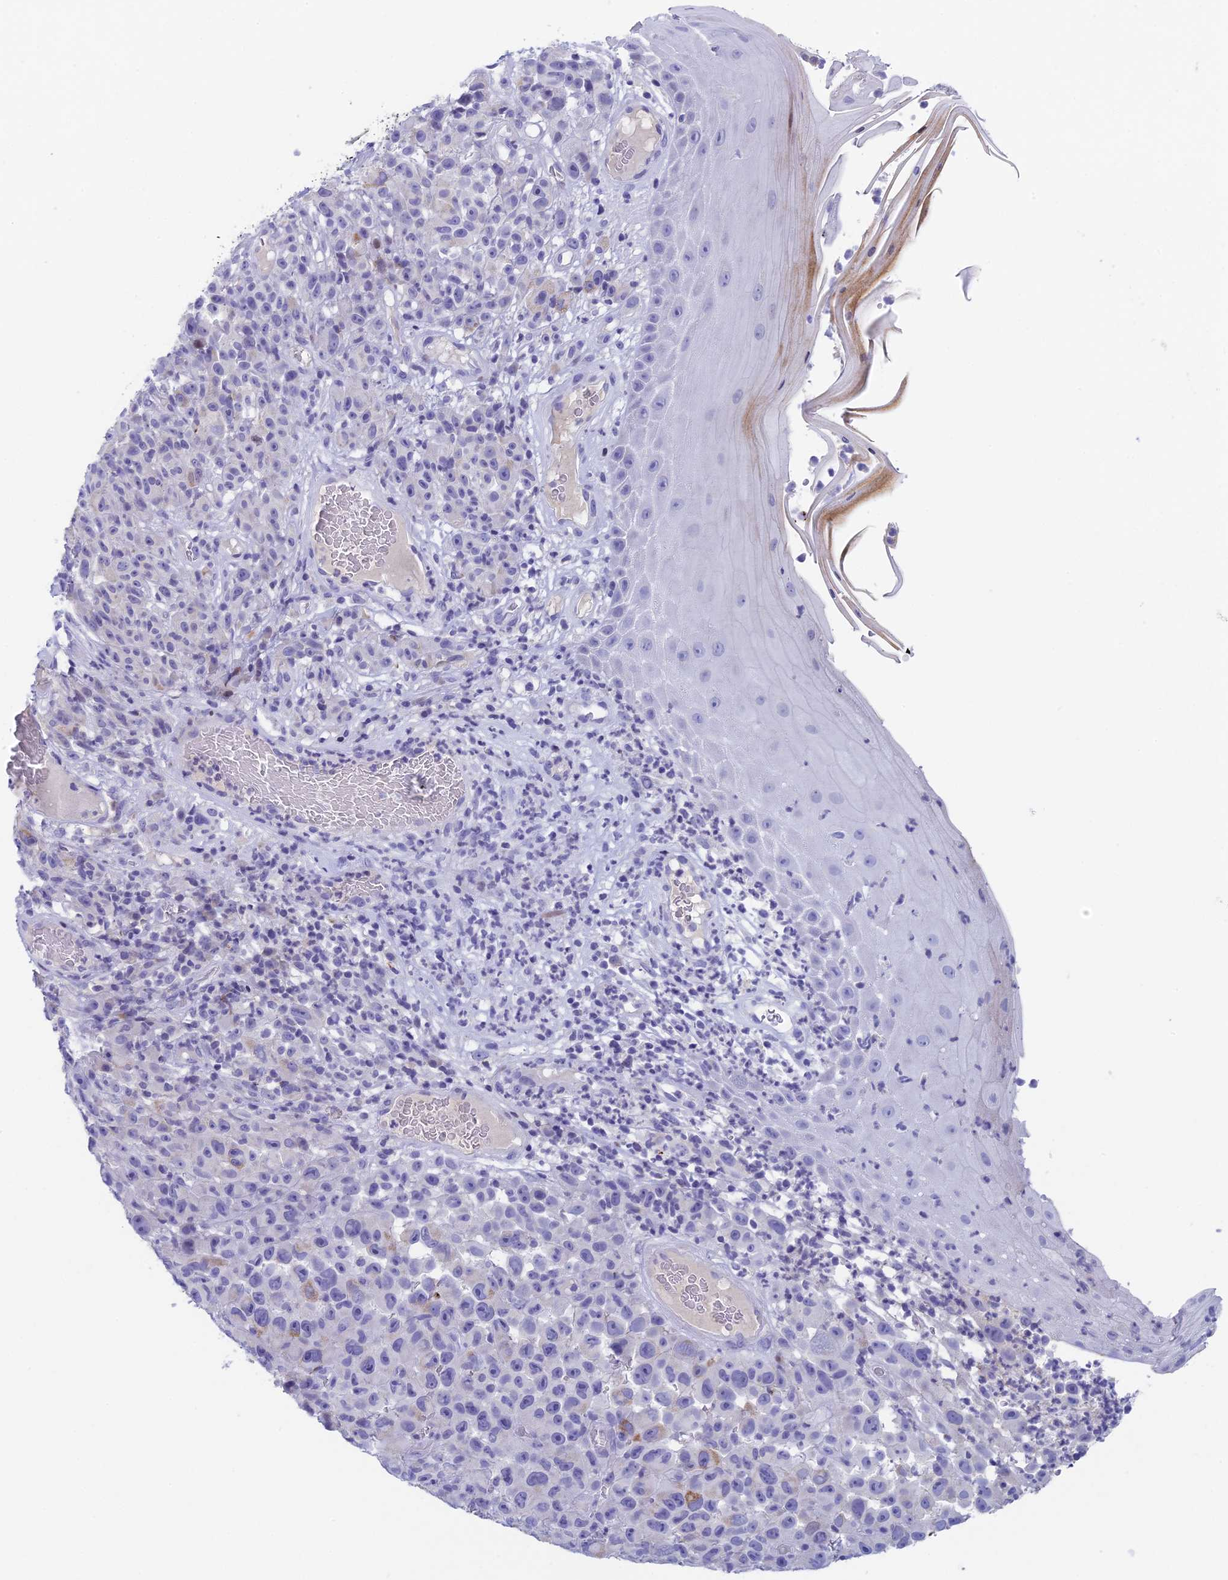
{"staining": {"intensity": "negative", "quantity": "none", "location": "none"}, "tissue": "melanoma", "cell_type": "Tumor cells", "image_type": "cancer", "snomed": [{"axis": "morphology", "description": "Malignant melanoma, NOS"}, {"axis": "topography", "description": "Skin"}], "caption": "IHC photomicrograph of melanoma stained for a protein (brown), which reveals no staining in tumor cells.", "gene": "REXO5", "patient": {"sex": "female", "age": 82}}